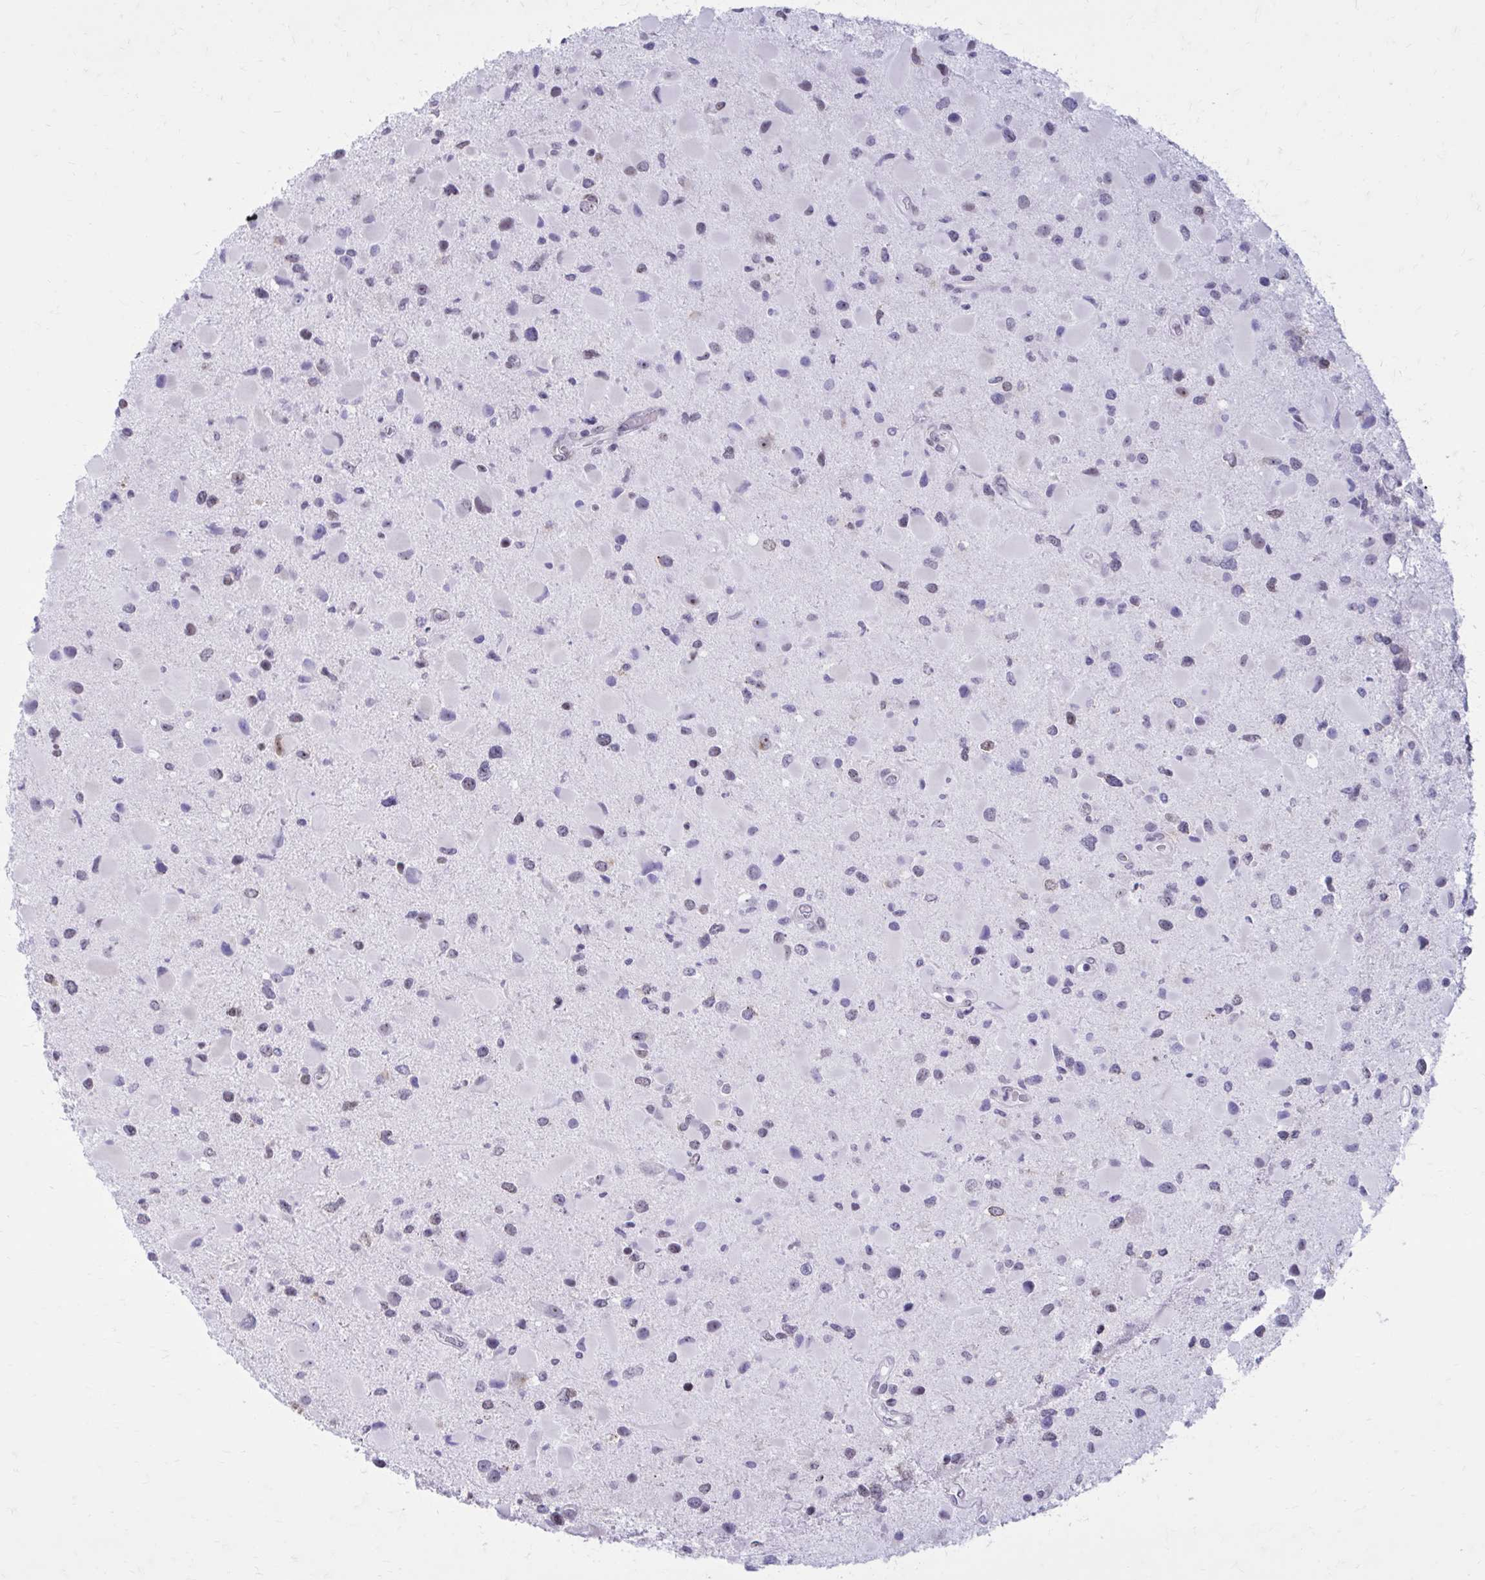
{"staining": {"intensity": "negative", "quantity": "none", "location": "none"}, "tissue": "glioma", "cell_type": "Tumor cells", "image_type": "cancer", "snomed": [{"axis": "morphology", "description": "Glioma, malignant, Low grade"}, {"axis": "topography", "description": "Brain"}], "caption": "Immunohistochemical staining of malignant glioma (low-grade) demonstrates no significant positivity in tumor cells. The staining was performed using DAB (3,3'-diaminobenzidine) to visualize the protein expression in brown, while the nuclei were stained in blue with hematoxylin (Magnification: 20x).", "gene": "PROSER1", "patient": {"sex": "female", "age": 32}}